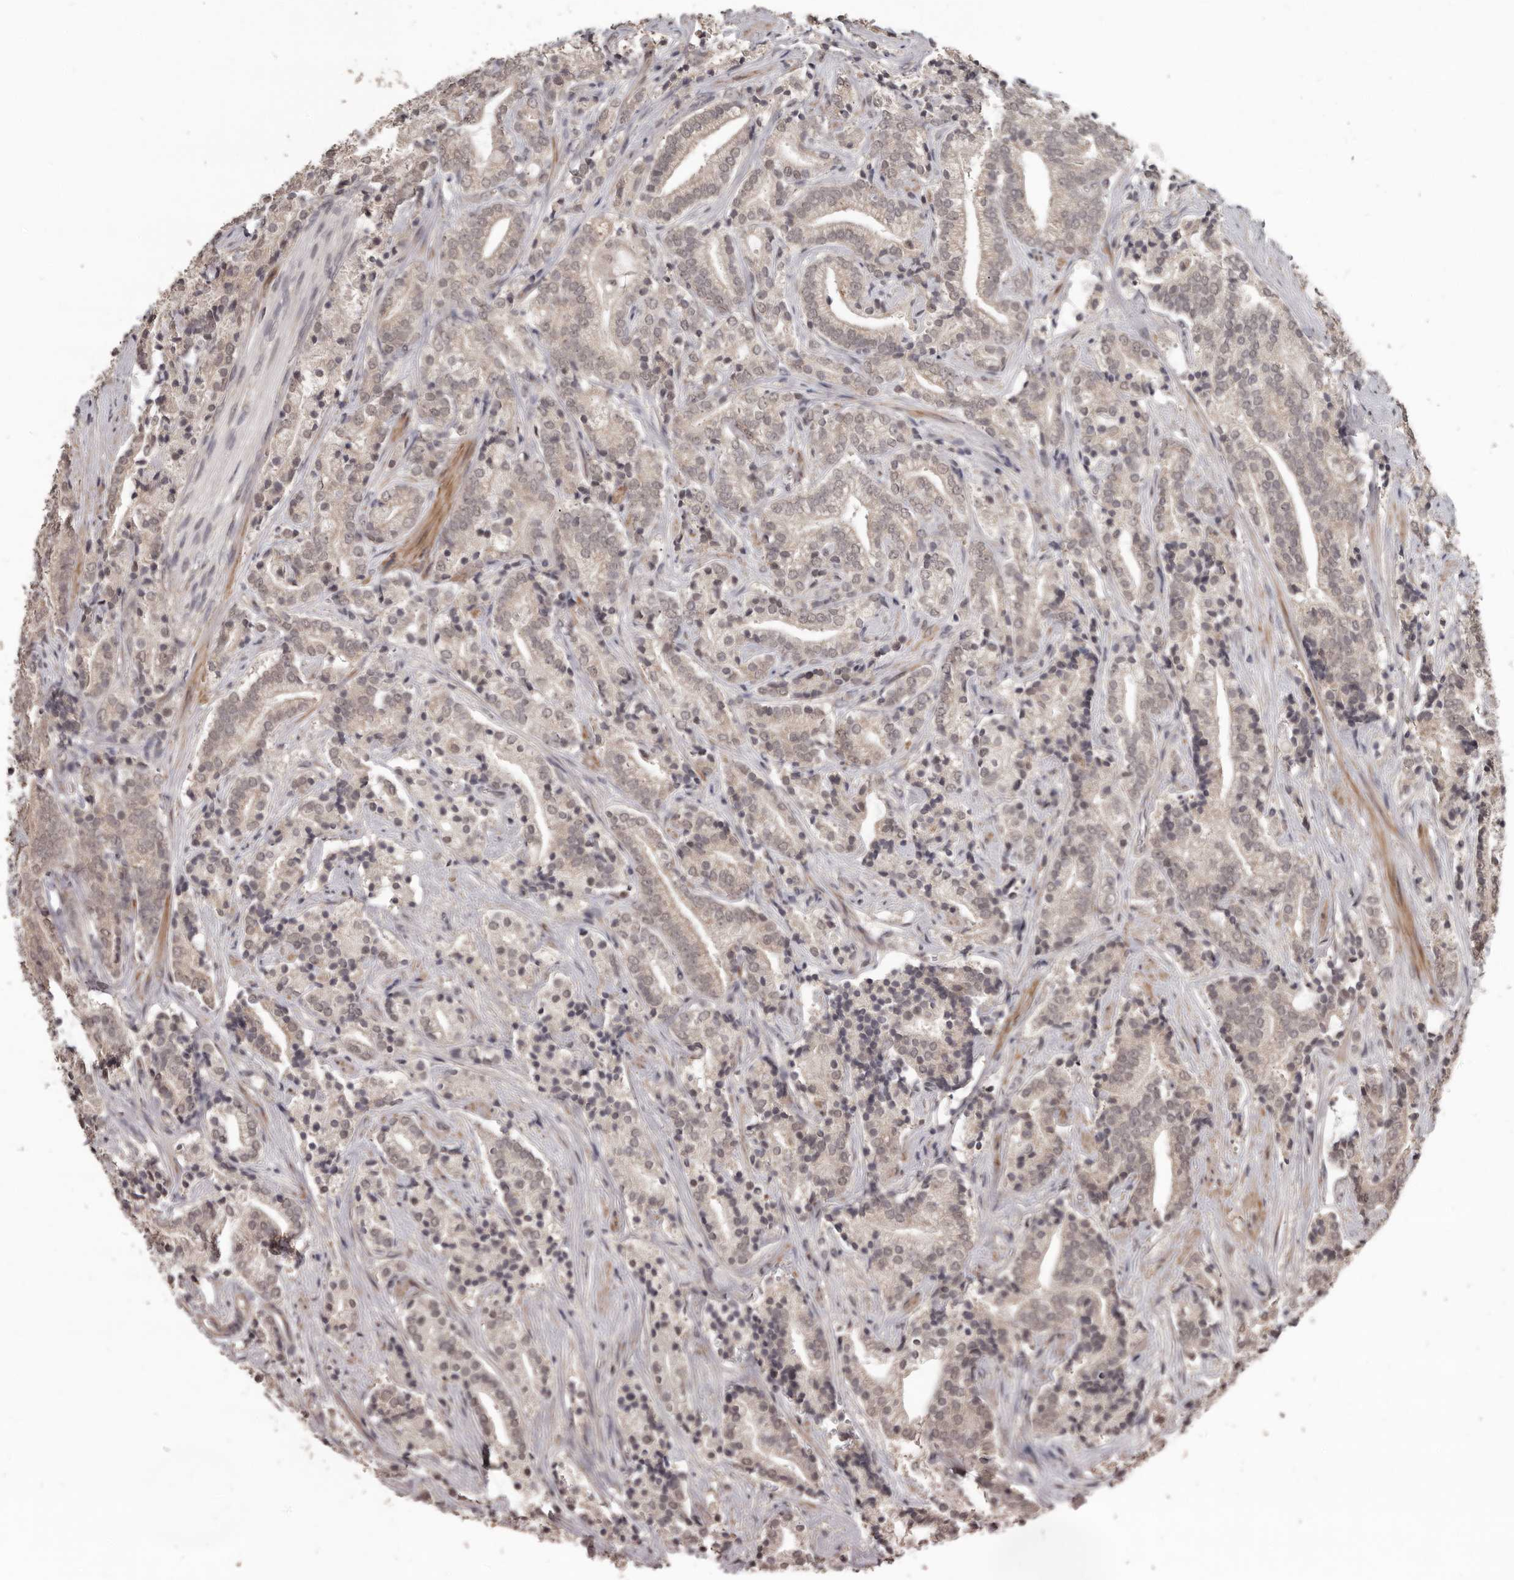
{"staining": {"intensity": "weak", "quantity": ">75%", "location": "nuclear"}, "tissue": "prostate cancer", "cell_type": "Tumor cells", "image_type": "cancer", "snomed": [{"axis": "morphology", "description": "Adenocarcinoma, High grade"}, {"axis": "topography", "description": "Prostate"}], "caption": "Protein staining reveals weak nuclear expression in about >75% of tumor cells in prostate cancer.", "gene": "ZFP14", "patient": {"sex": "male", "age": 57}}